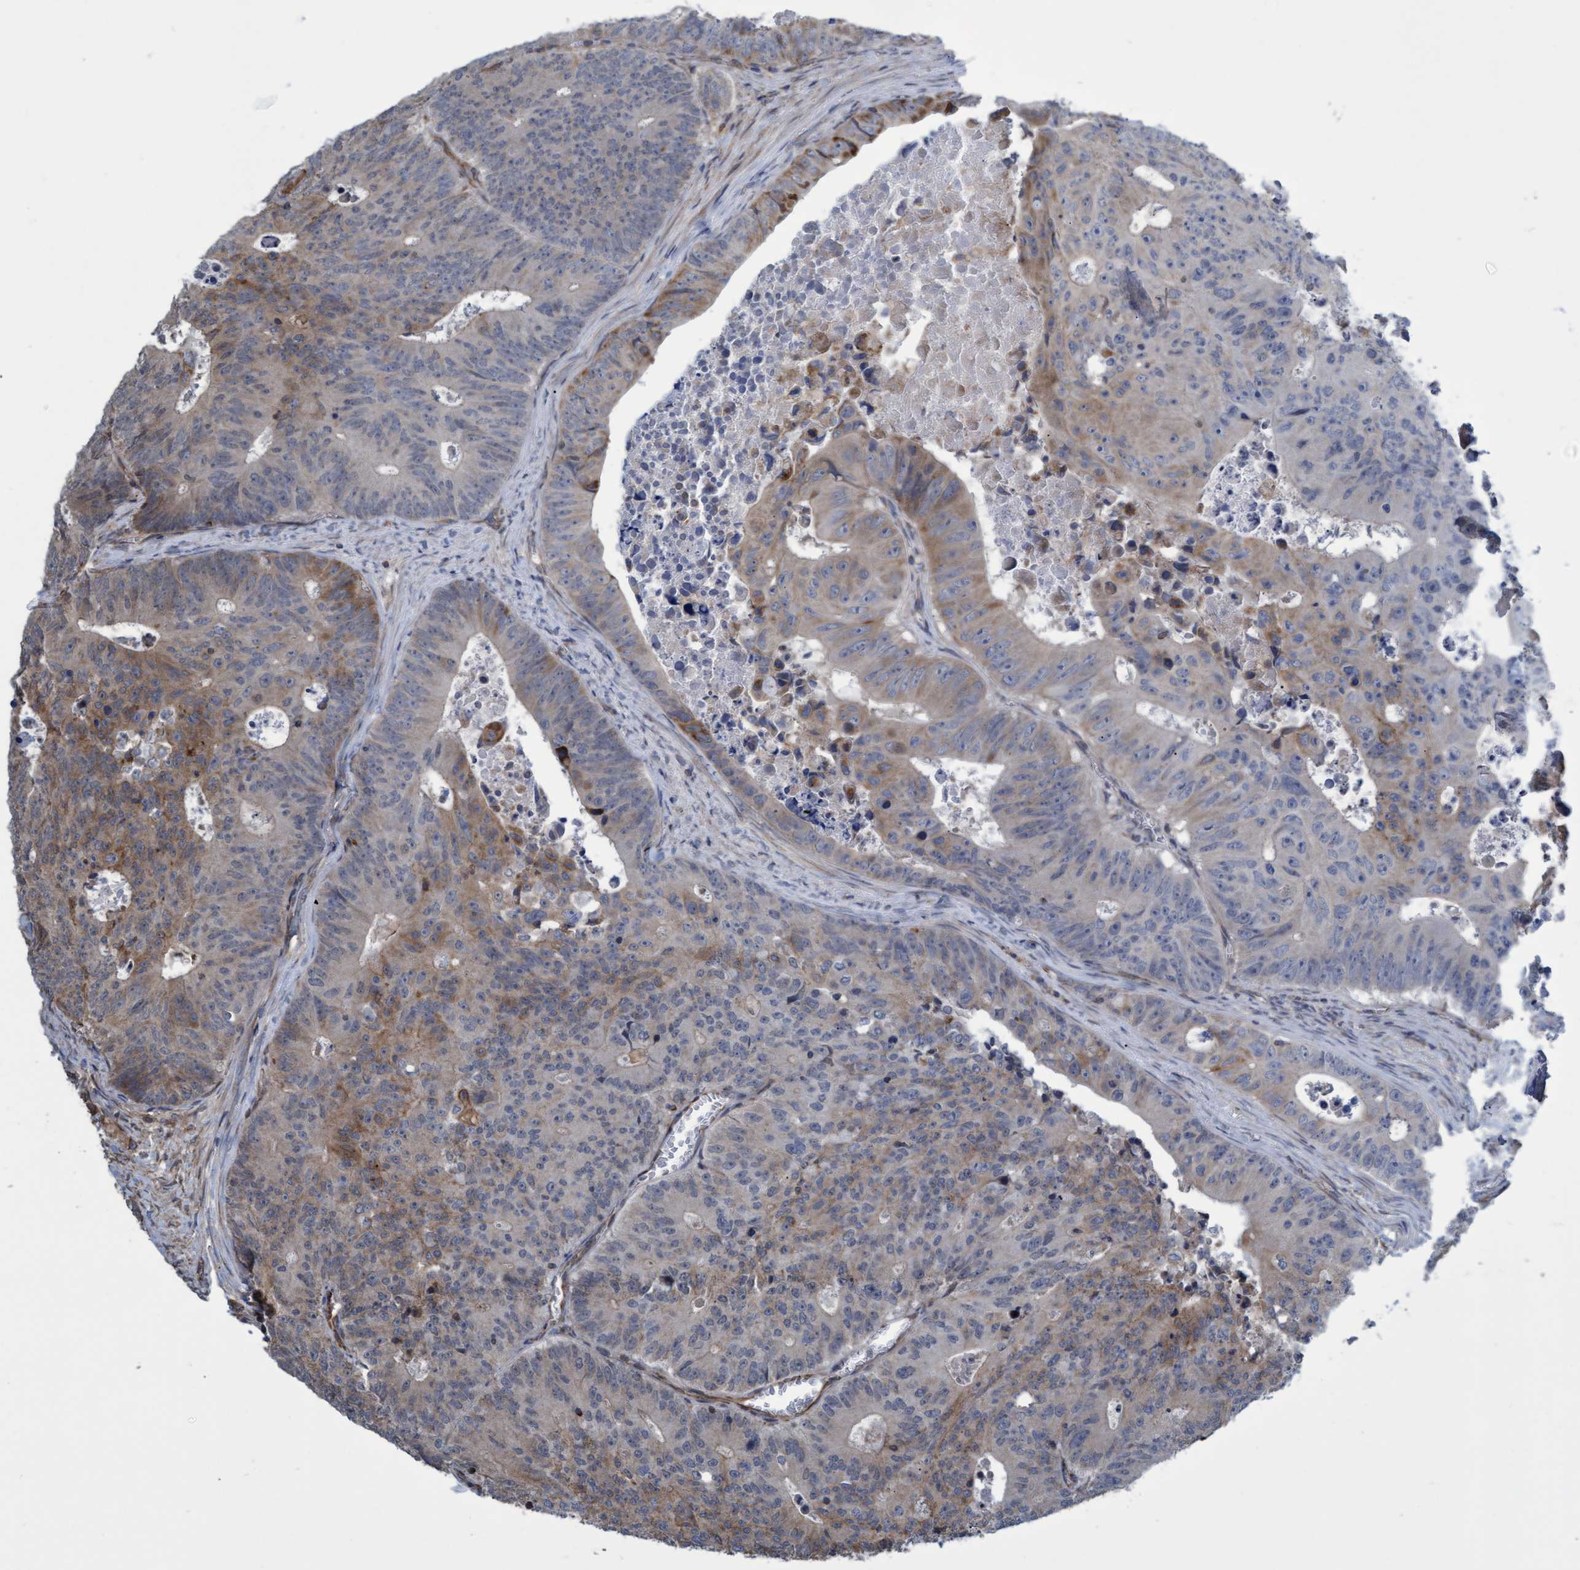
{"staining": {"intensity": "moderate", "quantity": "<25%", "location": "cytoplasmic/membranous"}, "tissue": "colorectal cancer", "cell_type": "Tumor cells", "image_type": "cancer", "snomed": [{"axis": "morphology", "description": "Adenocarcinoma, NOS"}, {"axis": "topography", "description": "Colon"}], "caption": "IHC of human colorectal cancer shows low levels of moderate cytoplasmic/membranous expression in about <25% of tumor cells.", "gene": "TNFRSF10B", "patient": {"sex": "male", "age": 87}}